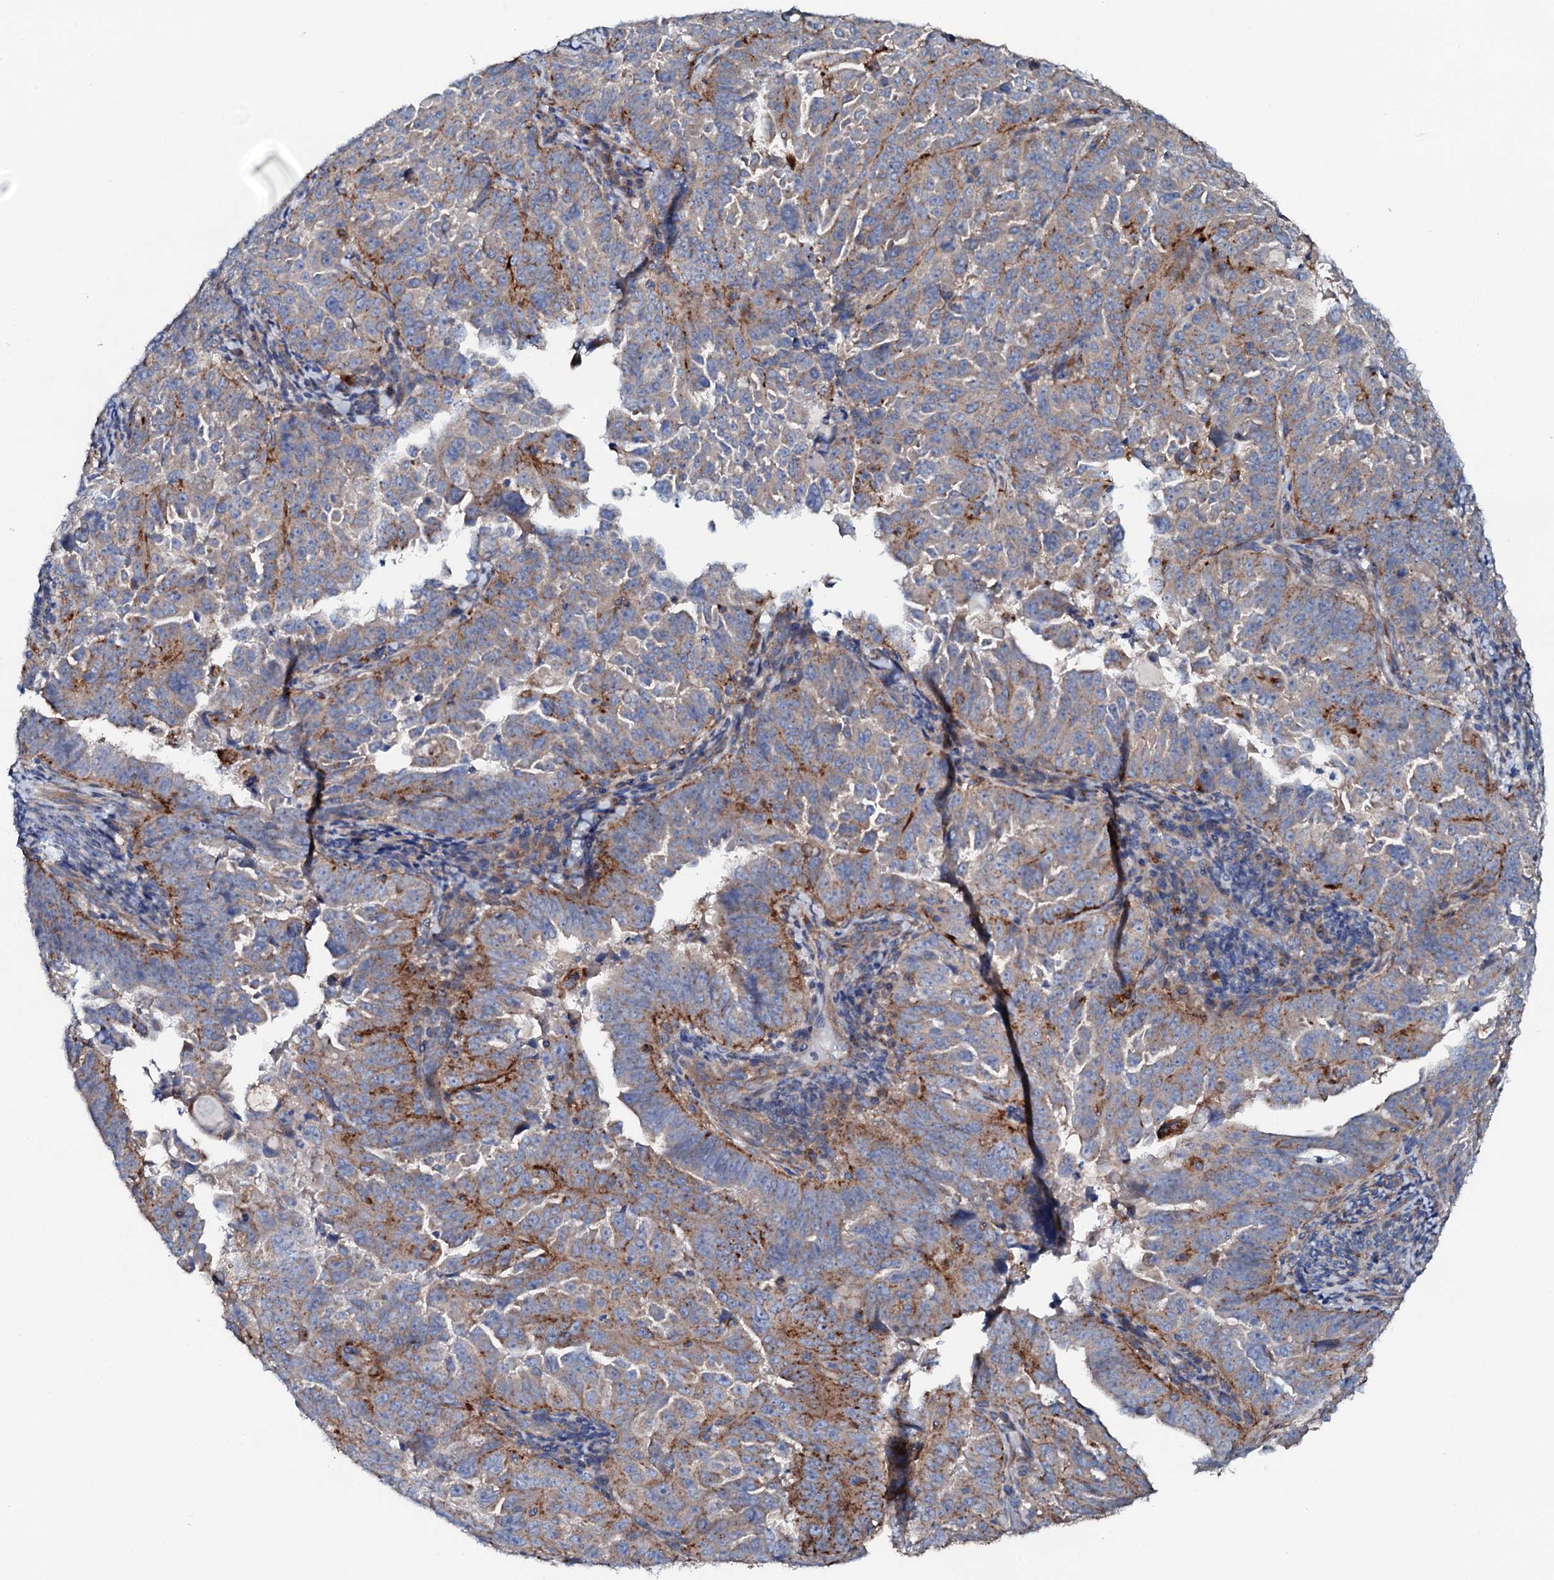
{"staining": {"intensity": "moderate", "quantity": "<25%", "location": "cytoplasmic/membranous"}, "tissue": "endometrial cancer", "cell_type": "Tumor cells", "image_type": "cancer", "snomed": [{"axis": "morphology", "description": "Adenocarcinoma, NOS"}, {"axis": "topography", "description": "Endometrium"}], "caption": "This image reveals endometrial cancer stained with immunohistochemistry (IHC) to label a protein in brown. The cytoplasmic/membranous of tumor cells show moderate positivity for the protein. Nuclei are counter-stained blue.", "gene": "P2RX4", "patient": {"sex": "female", "age": 65}}